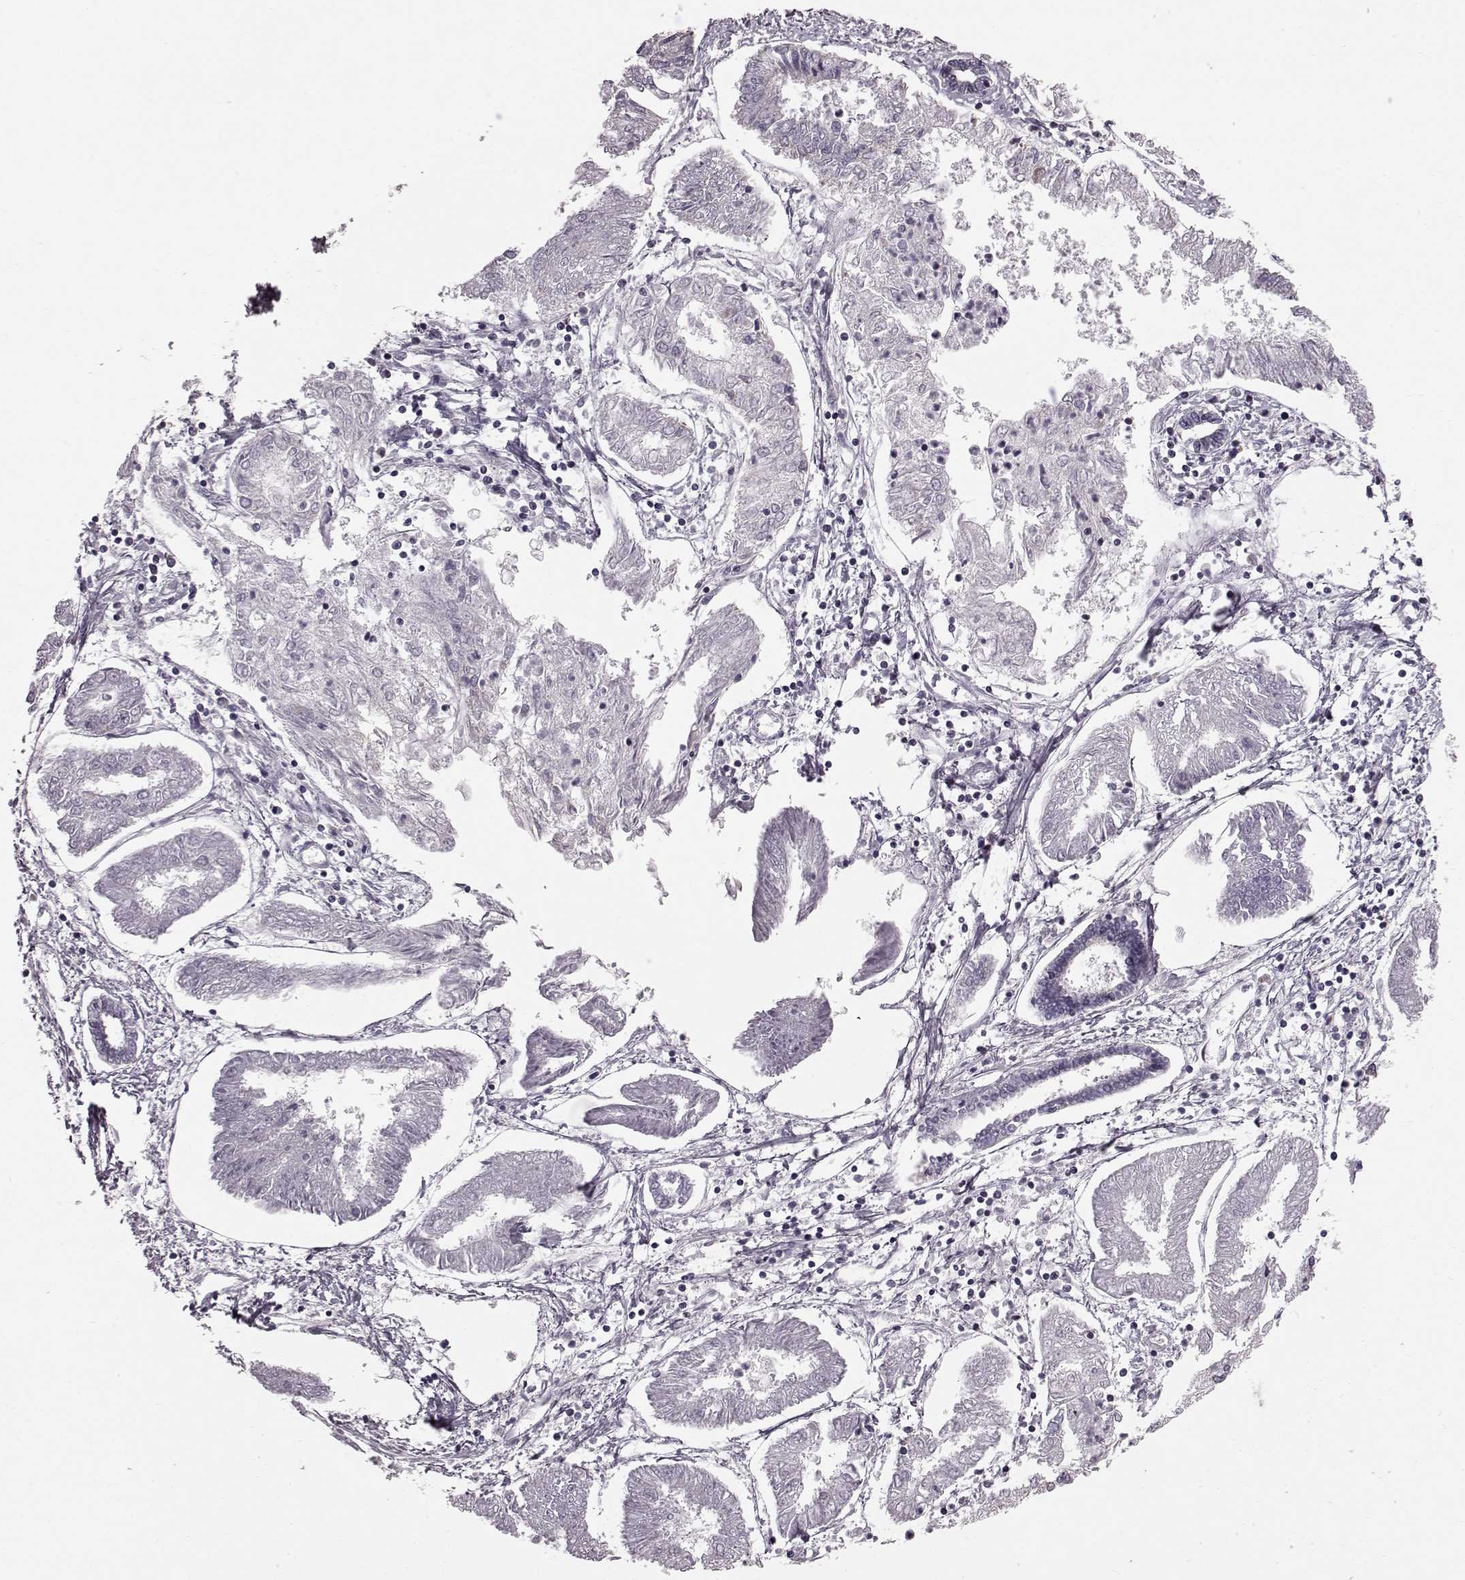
{"staining": {"intensity": "weak", "quantity": "<25%", "location": "cytoplasmic/membranous"}, "tissue": "endometrial cancer", "cell_type": "Tumor cells", "image_type": "cancer", "snomed": [{"axis": "morphology", "description": "Adenocarcinoma, NOS"}, {"axis": "topography", "description": "Endometrium"}], "caption": "Immunohistochemistry (IHC) micrograph of endometrial cancer (adenocarcinoma) stained for a protein (brown), which demonstrates no positivity in tumor cells.", "gene": "FAM8A1", "patient": {"sex": "female", "age": 68}}